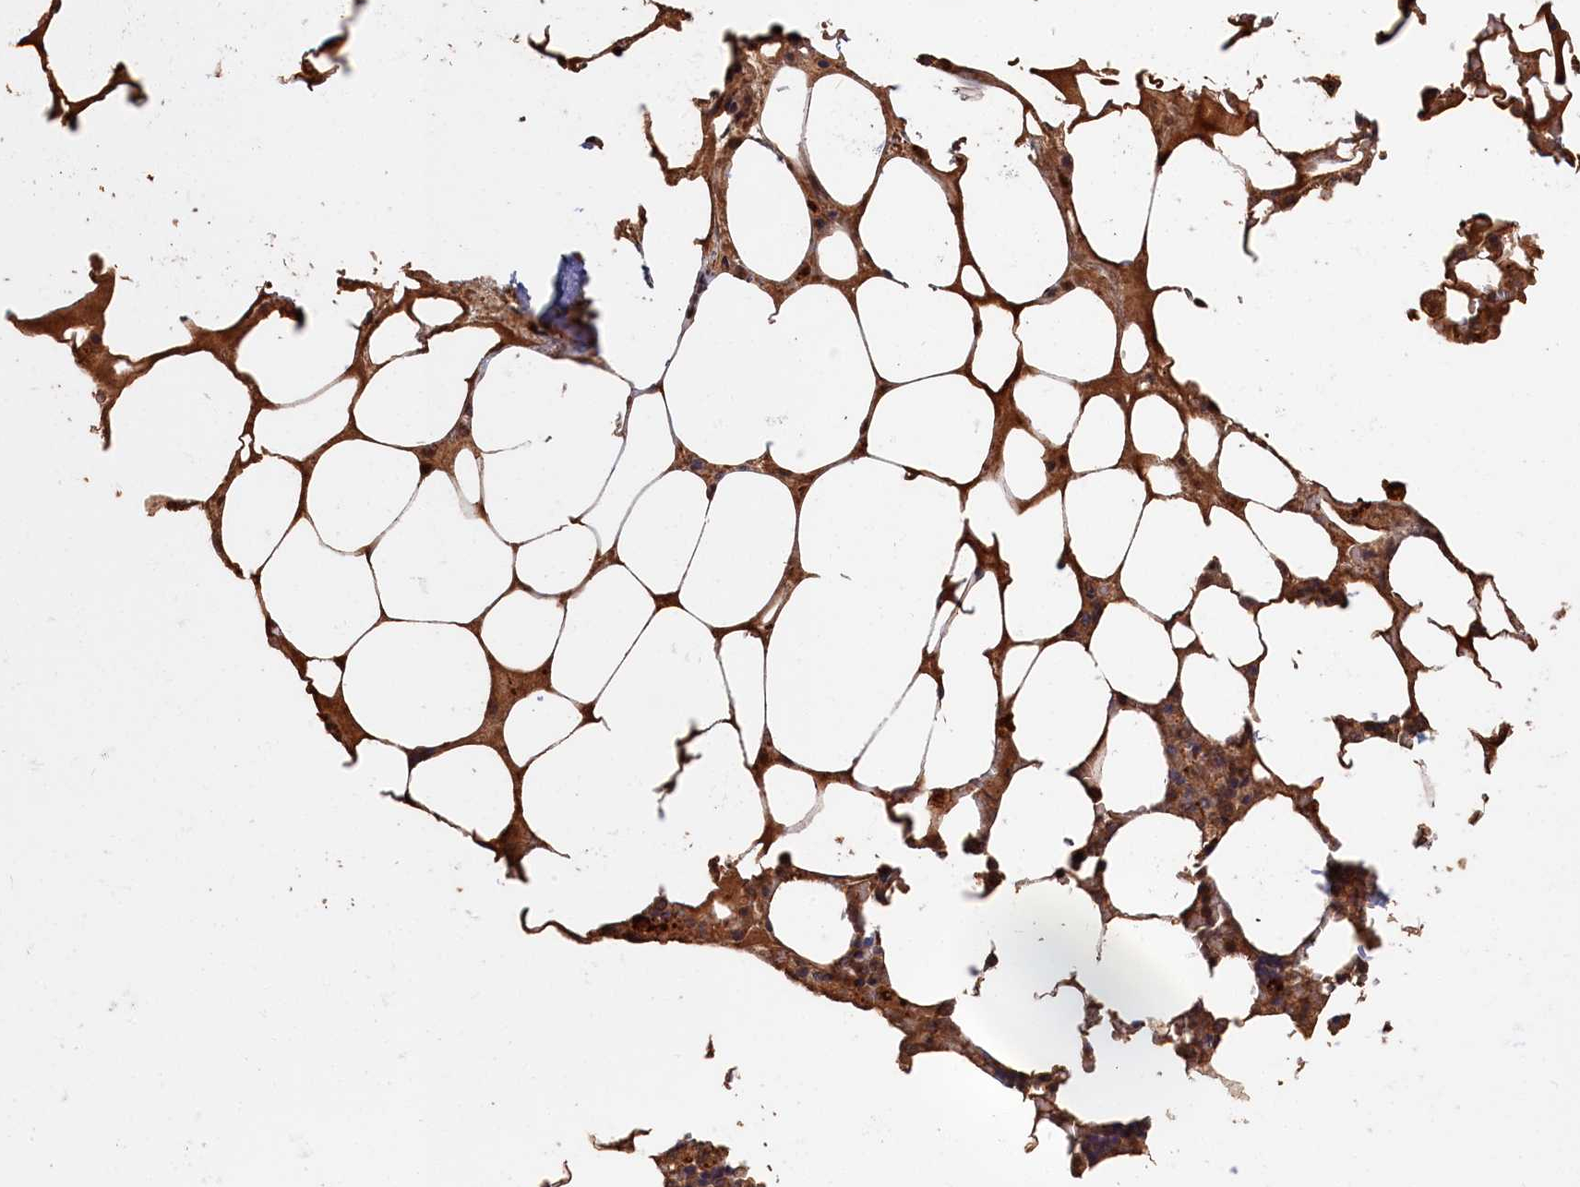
{"staining": {"intensity": "strong", "quantity": ">75%", "location": "cytoplasmic/membranous,nuclear"}, "tissue": "bone marrow", "cell_type": "Hematopoietic cells", "image_type": "normal", "snomed": [{"axis": "morphology", "description": "Normal tissue, NOS"}, {"axis": "topography", "description": "Bone marrow"}], "caption": "Immunohistochemical staining of normal human bone marrow displays >75% levels of strong cytoplasmic/membranous,nuclear protein expression in approximately >75% of hematopoietic cells.", "gene": "RMI2", "patient": {"sex": "male", "age": 64}}